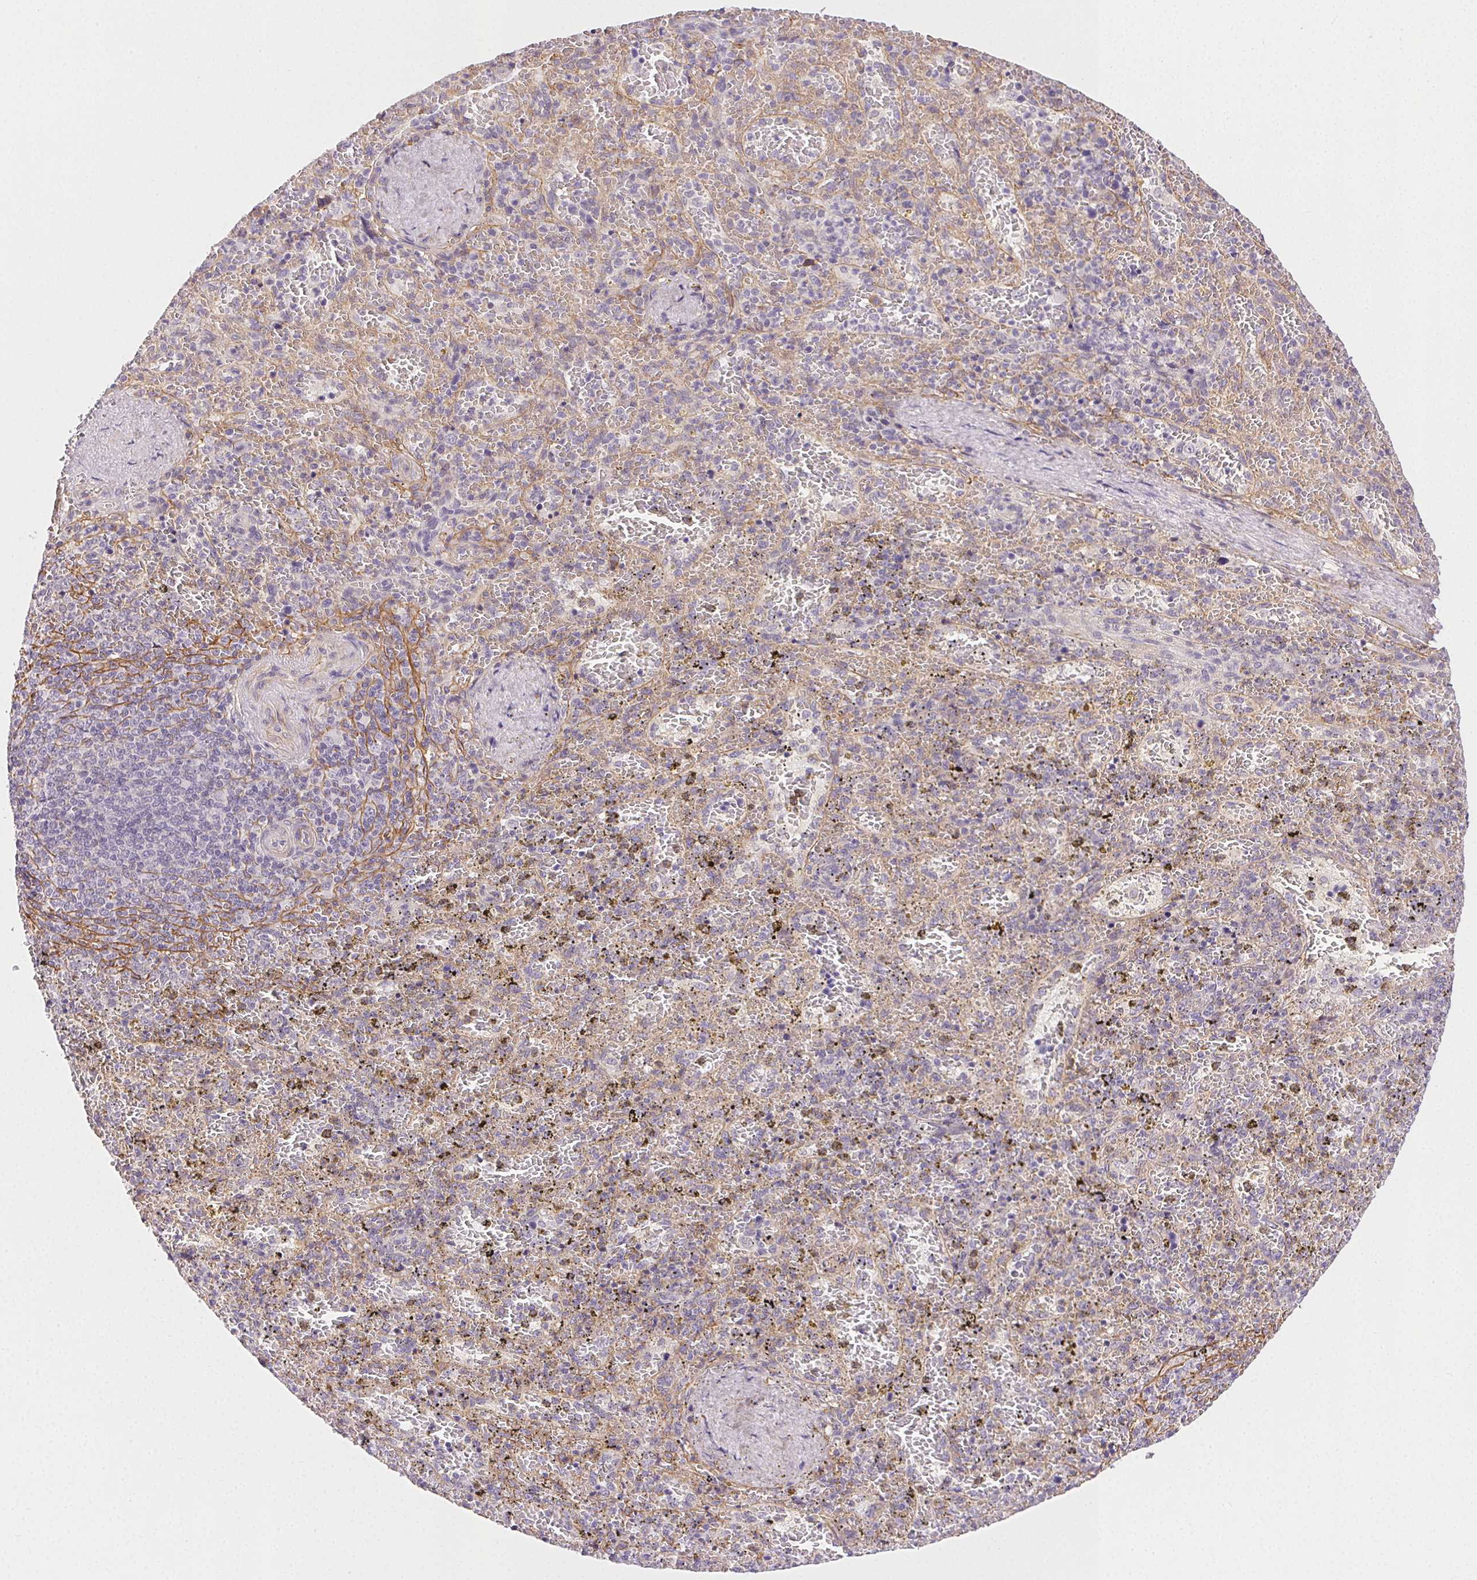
{"staining": {"intensity": "negative", "quantity": "none", "location": "none"}, "tissue": "spleen", "cell_type": "Cells in red pulp", "image_type": "normal", "snomed": [{"axis": "morphology", "description": "Normal tissue, NOS"}, {"axis": "topography", "description": "Spleen"}], "caption": "DAB immunohistochemical staining of benign human spleen shows no significant staining in cells in red pulp. (DAB IHC visualized using brightfield microscopy, high magnification).", "gene": "CSN1S1", "patient": {"sex": "female", "age": 50}}